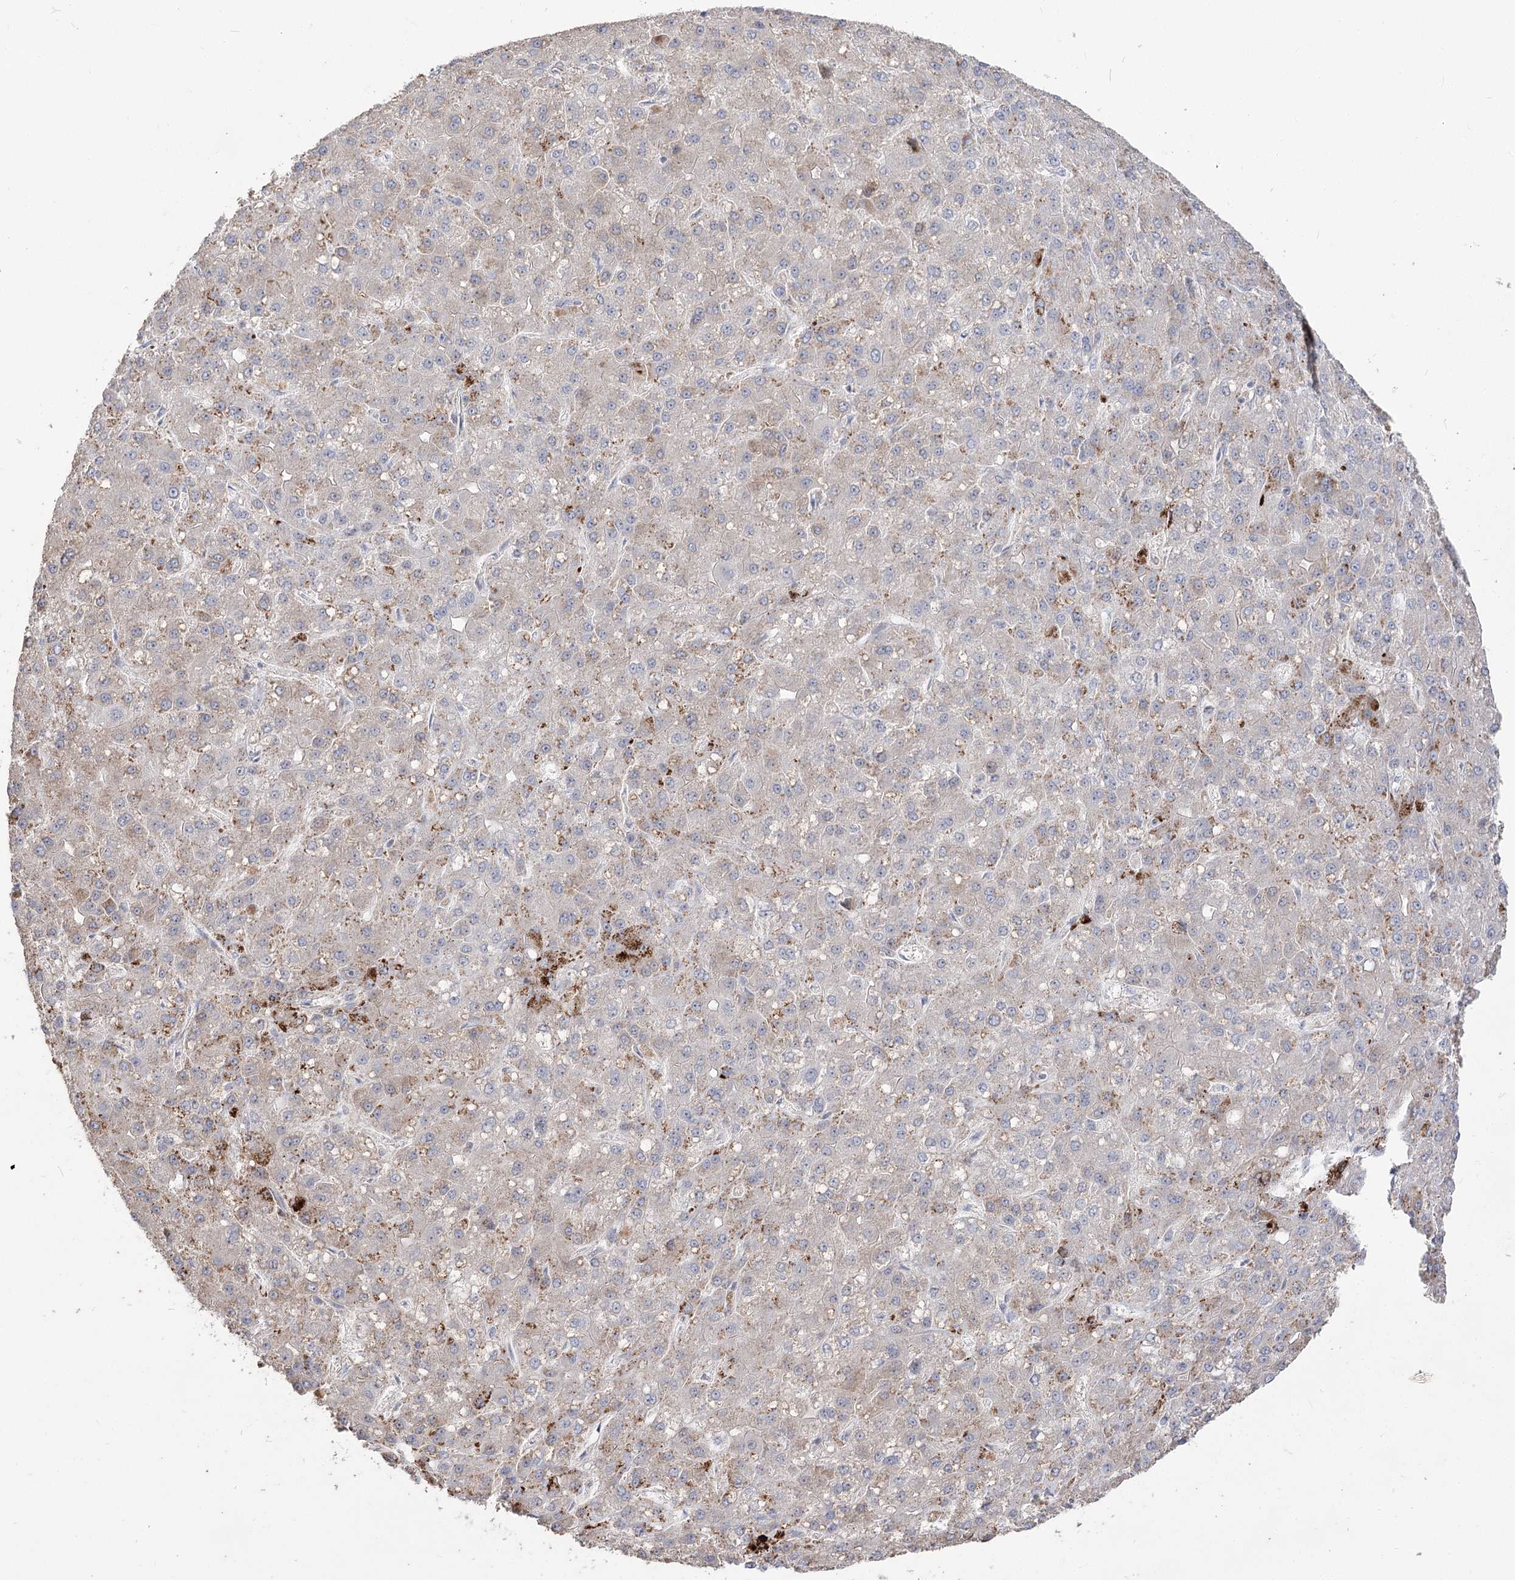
{"staining": {"intensity": "weak", "quantity": "25%-75%", "location": "cytoplasmic/membranous"}, "tissue": "liver cancer", "cell_type": "Tumor cells", "image_type": "cancer", "snomed": [{"axis": "morphology", "description": "Carcinoma, Hepatocellular, NOS"}, {"axis": "topography", "description": "Liver"}], "caption": "Tumor cells display weak cytoplasmic/membranous expression in approximately 25%-75% of cells in hepatocellular carcinoma (liver).", "gene": "ZSCAN23", "patient": {"sex": "male", "age": 67}}